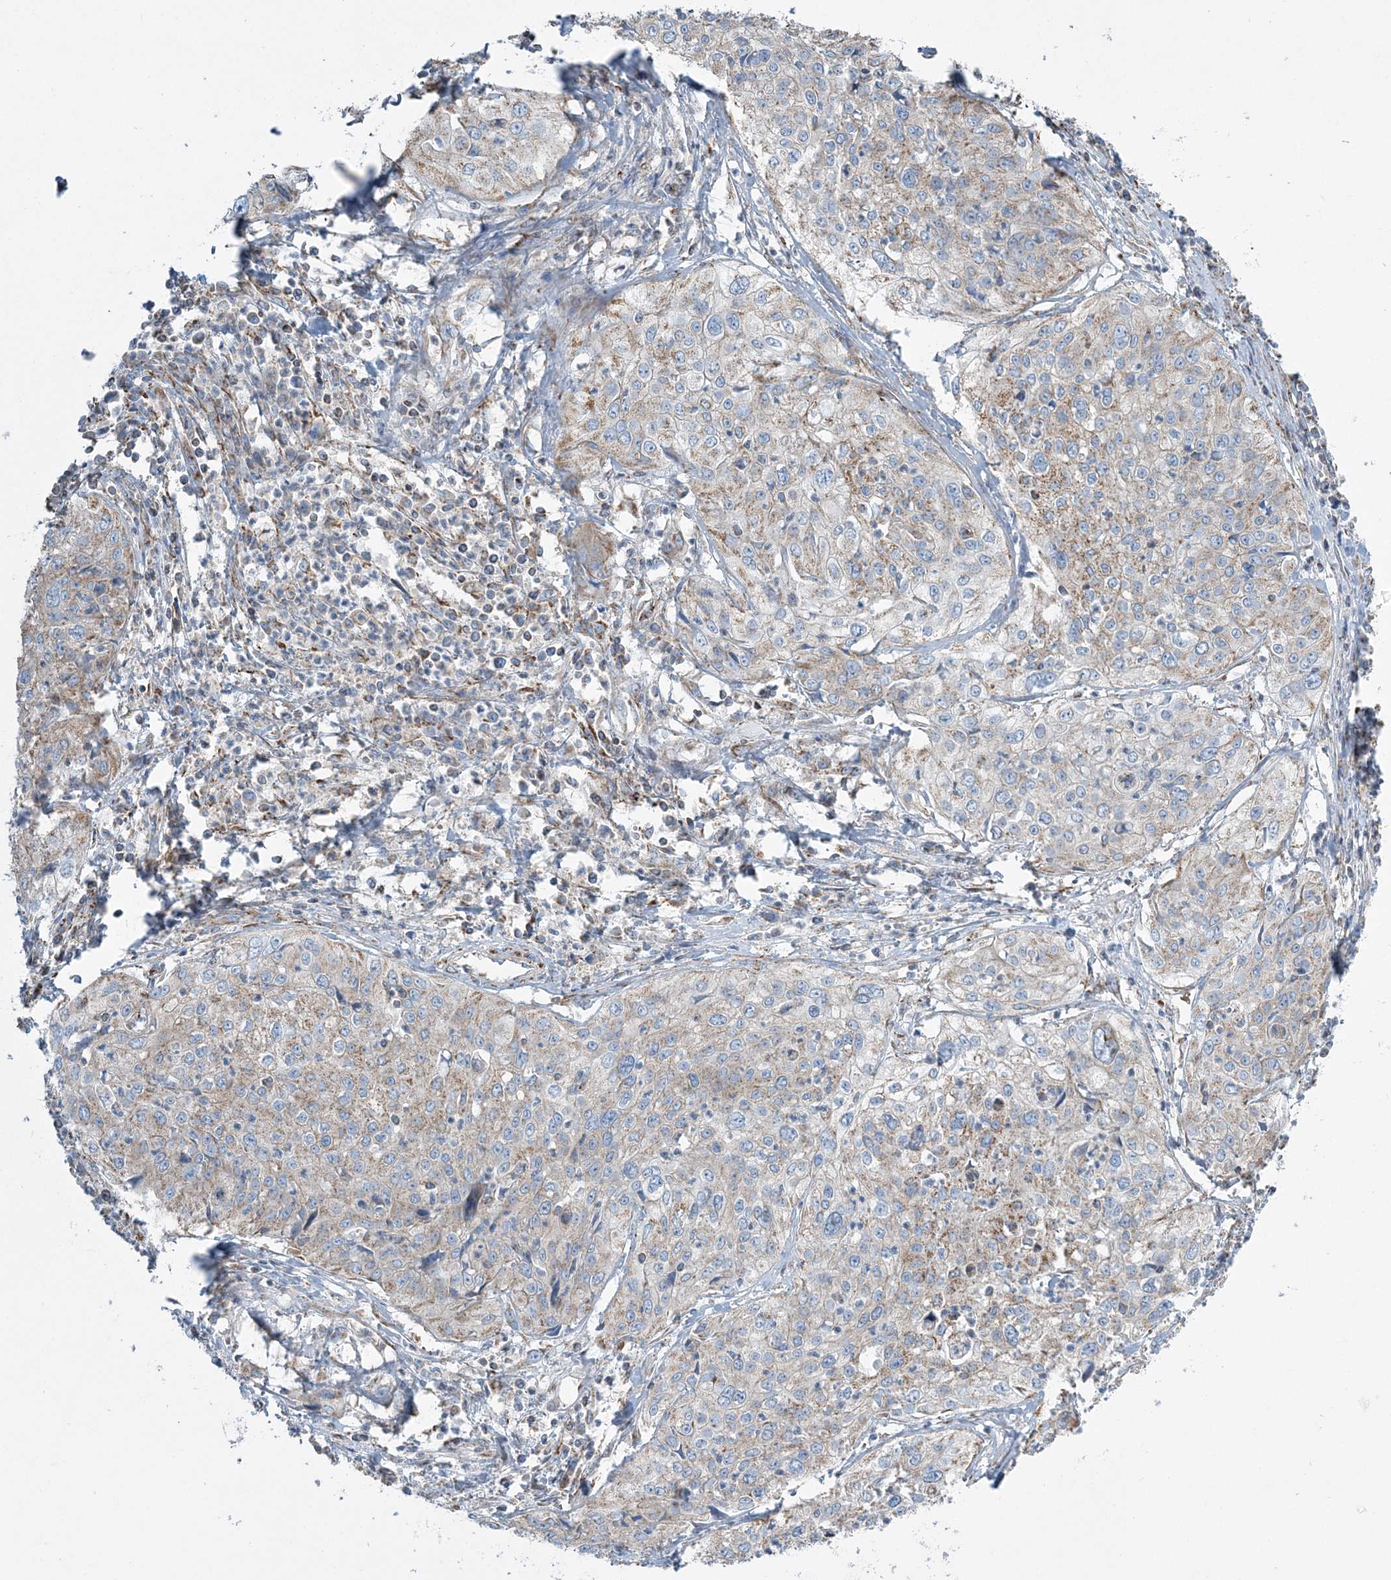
{"staining": {"intensity": "moderate", "quantity": "25%-75%", "location": "cytoplasmic/membranous"}, "tissue": "cervical cancer", "cell_type": "Tumor cells", "image_type": "cancer", "snomed": [{"axis": "morphology", "description": "Squamous cell carcinoma, NOS"}, {"axis": "topography", "description": "Cervix"}], "caption": "Cervical cancer tissue demonstrates moderate cytoplasmic/membranous expression in about 25%-75% of tumor cells", "gene": "RAB11FIP3", "patient": {"sex": "female", "age": 31}}